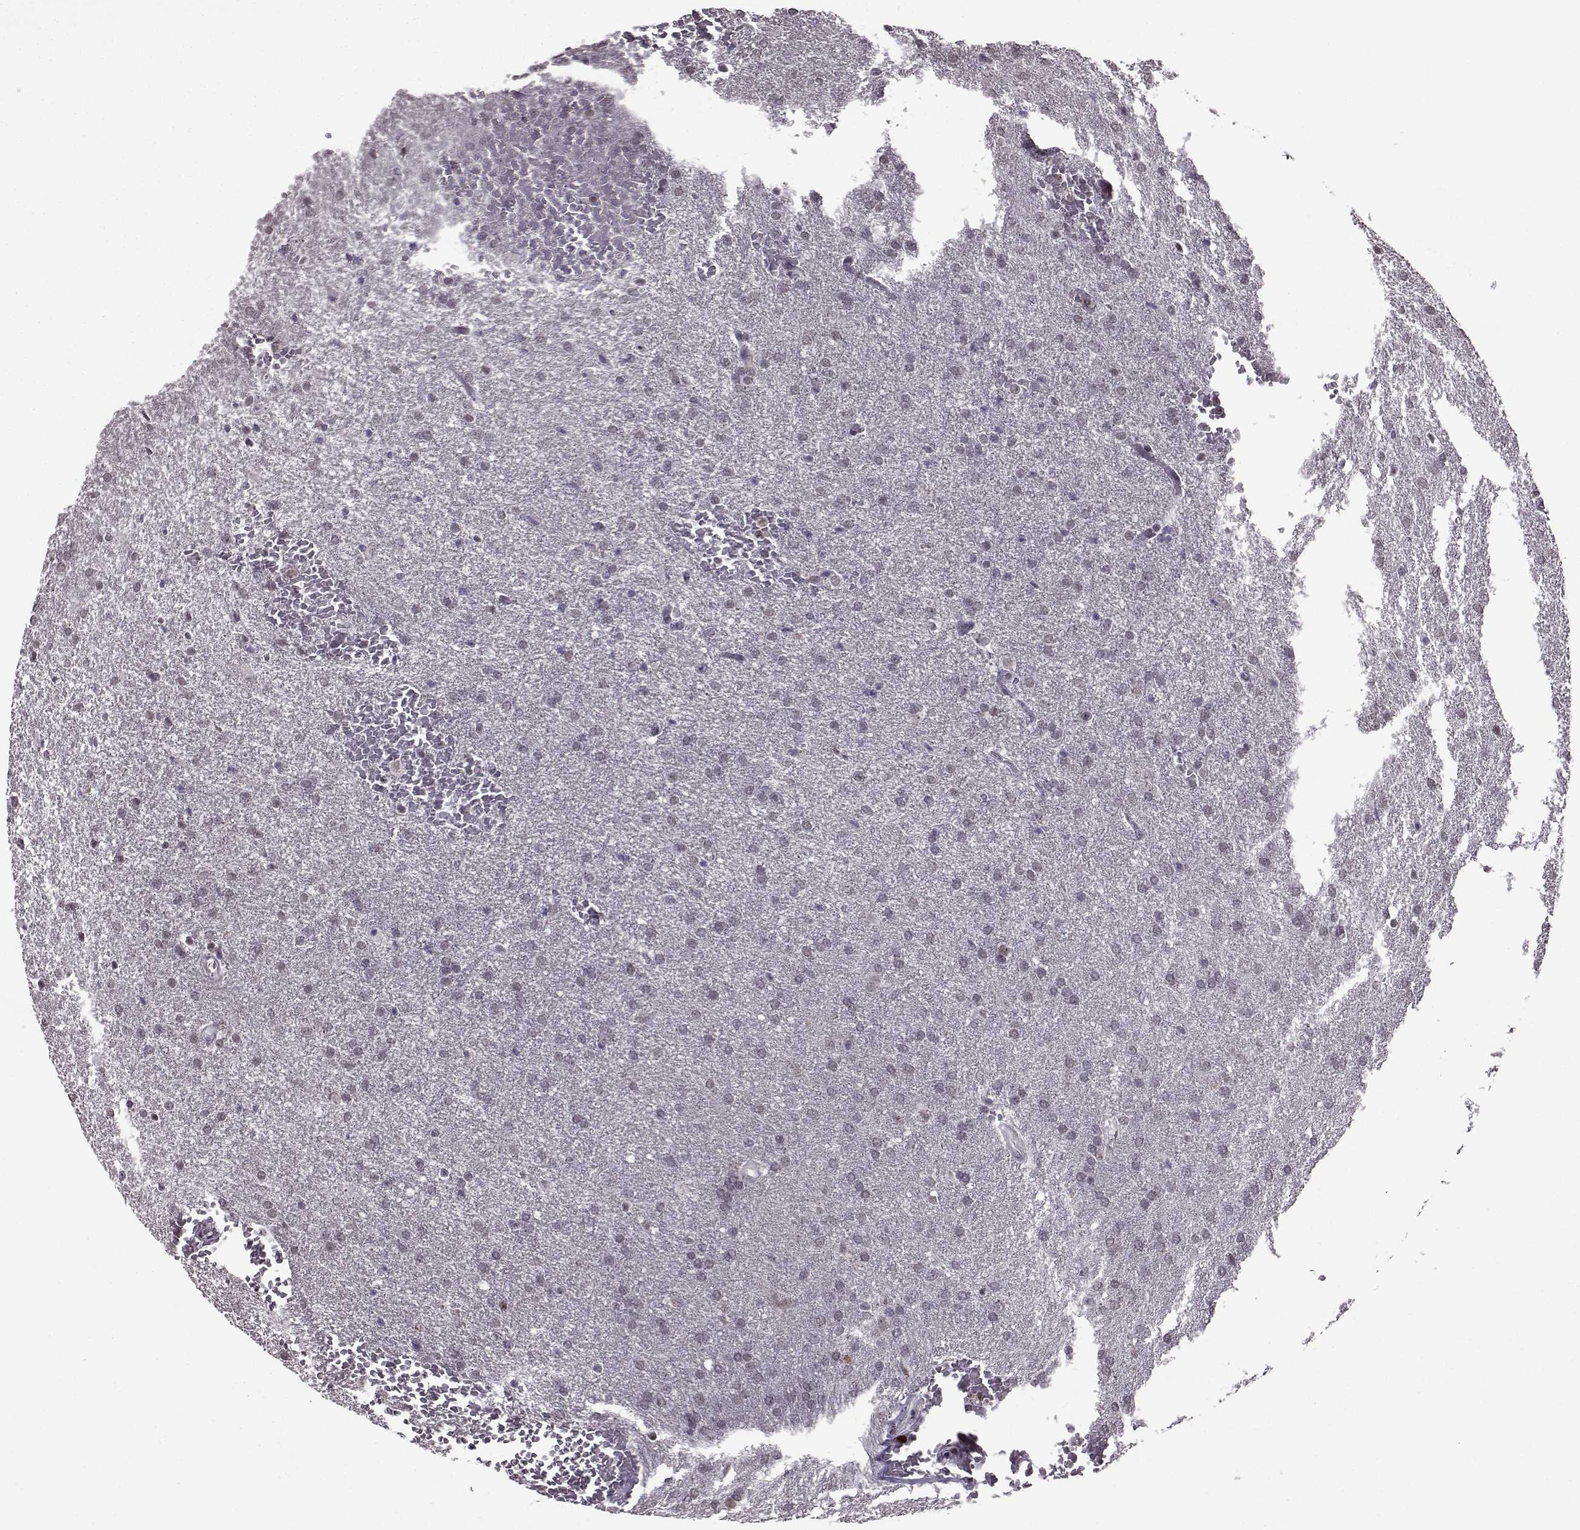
{"staining": {"intensity": "negative", "quantity": "none", "location": "none"}, "tissue": "glioma", "cell_type": "Tumor cells", "image_type": "cancer", "snomed": [{"axis": "morphology", "description": "Glioma, malignant, High grade"}, {"axis": "topography", "description": "Brain"}], "caption": "High magnification brightfield microscopy of glioma stained with DAB (brown) and counterstained with hematoxylin (blue): tumor cells show no significant staining. Nuclei are stained in blue.", "gene": "SLC28A2", "patient": {"sex": "male", "age": 68}}